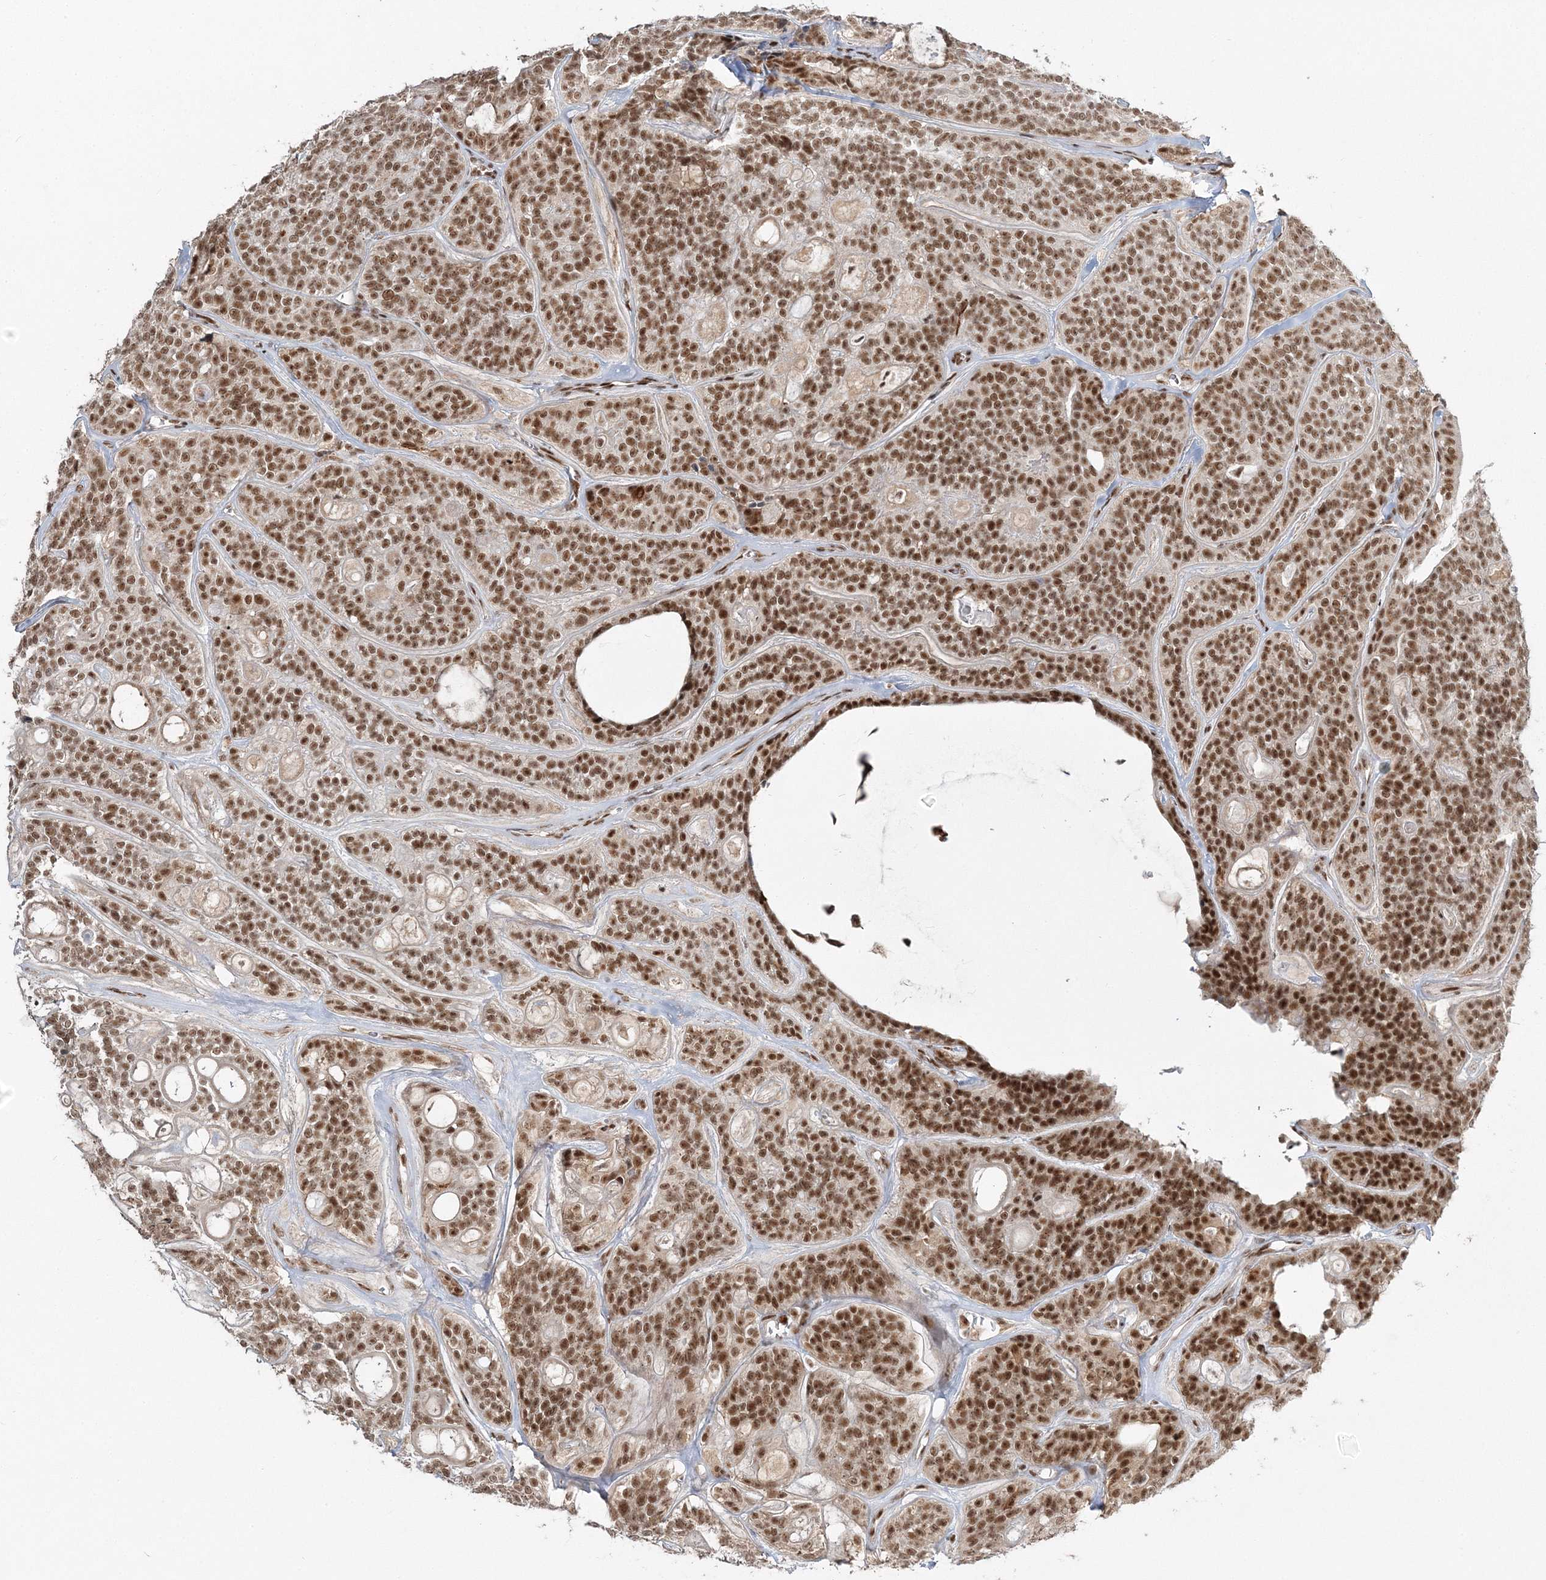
{"staining": {"intensity": "moderate", "quantity": ">75%", "location": "nuclear"}, "tissue": "head and neck cancer", "cell_type": "Tumor cells", "image_type": "cancer", "snomed": [{"axis": "morphology", "description": "Adenocarcinoma, NOS"}, {"axis": "topography", "description": "Head-Neck"}], "caption": "Immunohistochemistry (IHC) histopathology image of neoplastic tissue: head and neck cancer stained using immunohistochemistry (IHC) displays medium levels of moderate protein expression localized specifically in the nuclear of tumor cells, appearing as a nuclear brown color.", "gene": "QRICH1", "patient": {"sex": "male", "age": 66}}